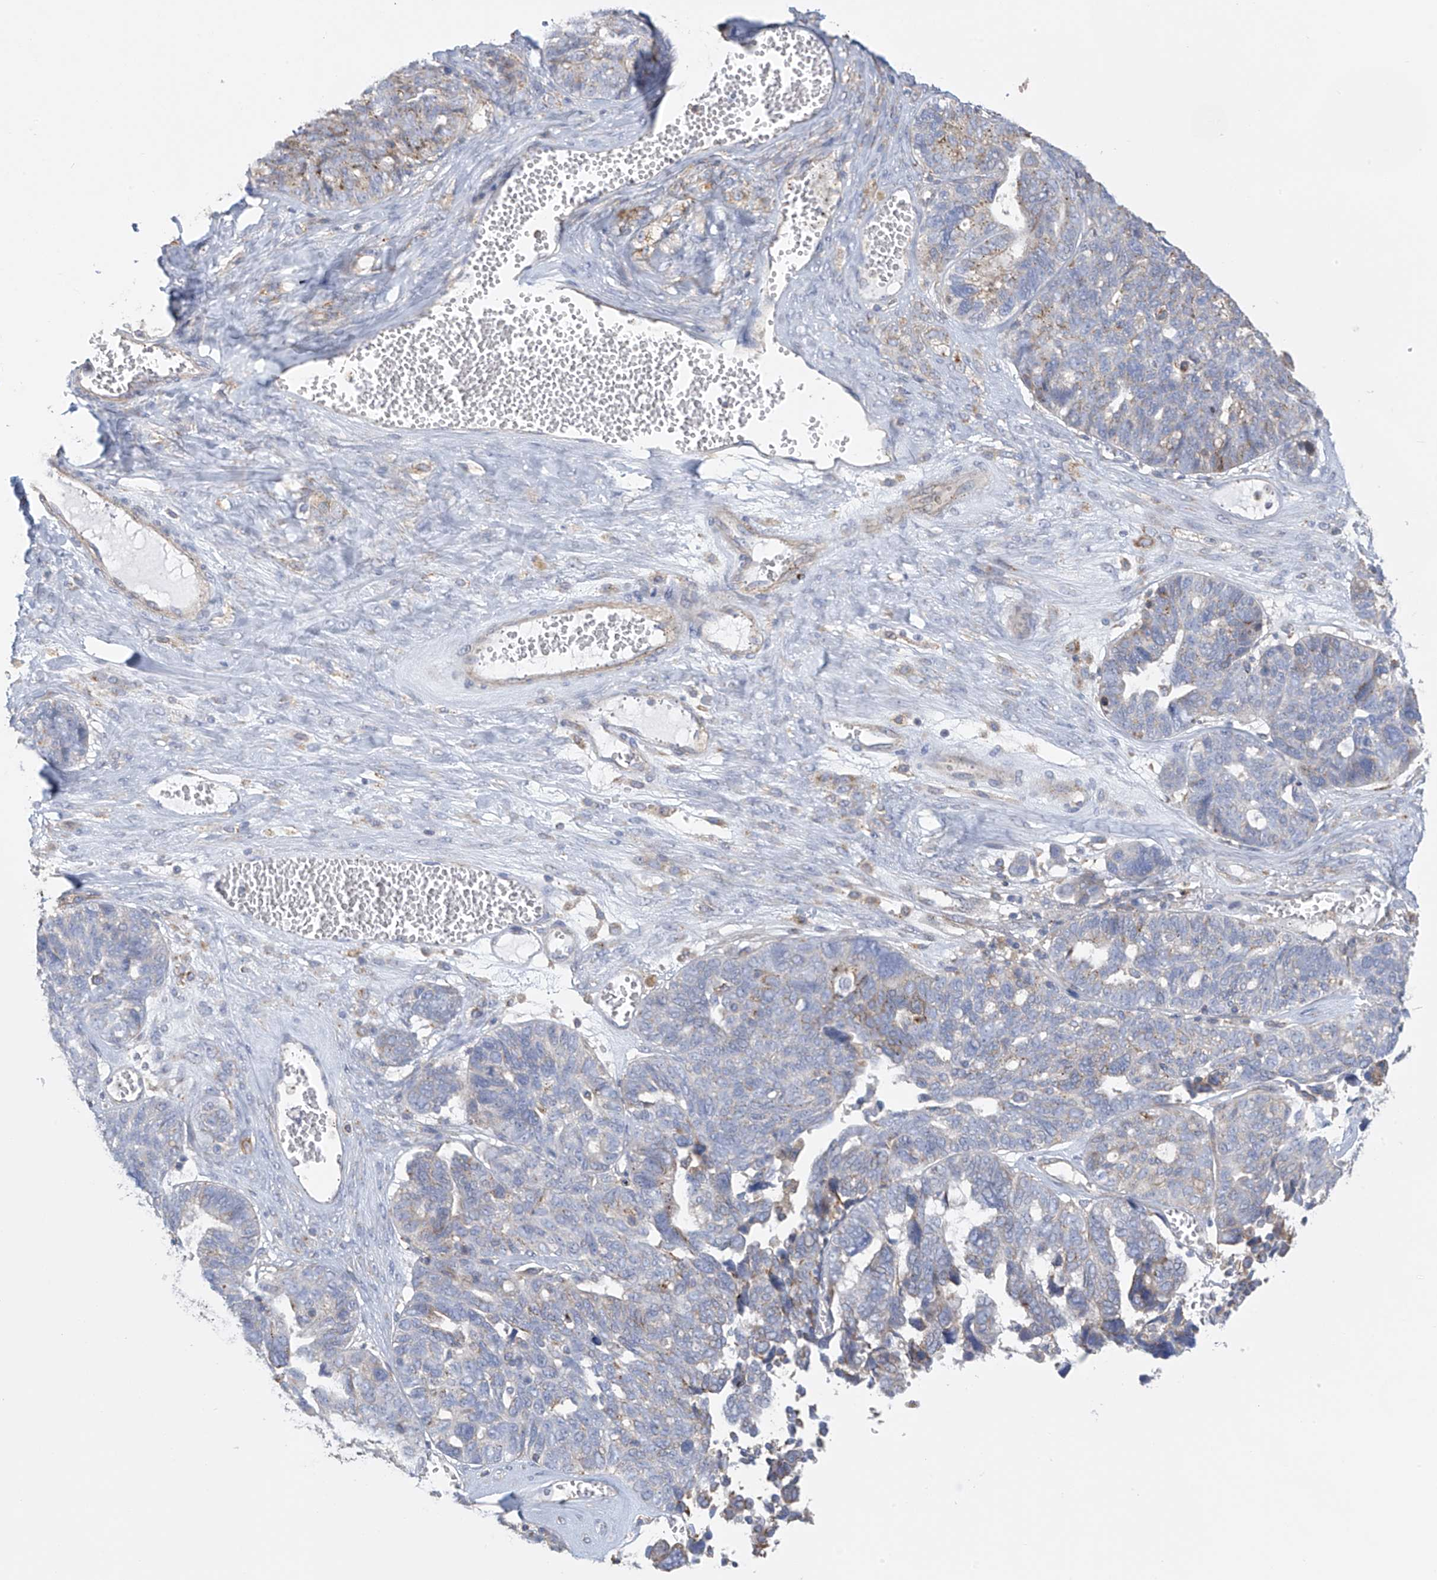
{"staining": {"intensity": "moderate", "quantity": "<25%", "location": "cytoplasmic/membranous"}, "tissue": "ovarian cancer", "cell_type": "Tumor cells", "image_type": "cancer", "snomed": [{"axis": "morphology", "description": "Cystadenocarcinoma, serous, NOS"}, {"axis": "topography", "description": "Ovary"}], "caption": "A brown stain labels moderate cytoplasmic/membranous positivity of a protein in human ovarian cancer tumor cells. The staining was performed using DAB (3,3'-diaminobenzidine), with brown indicating positive protein expression. Nuclei are stained blue with hematoxylin.", "gene": "ITM2B", "patient": {"sex": "female", "age": 79}}